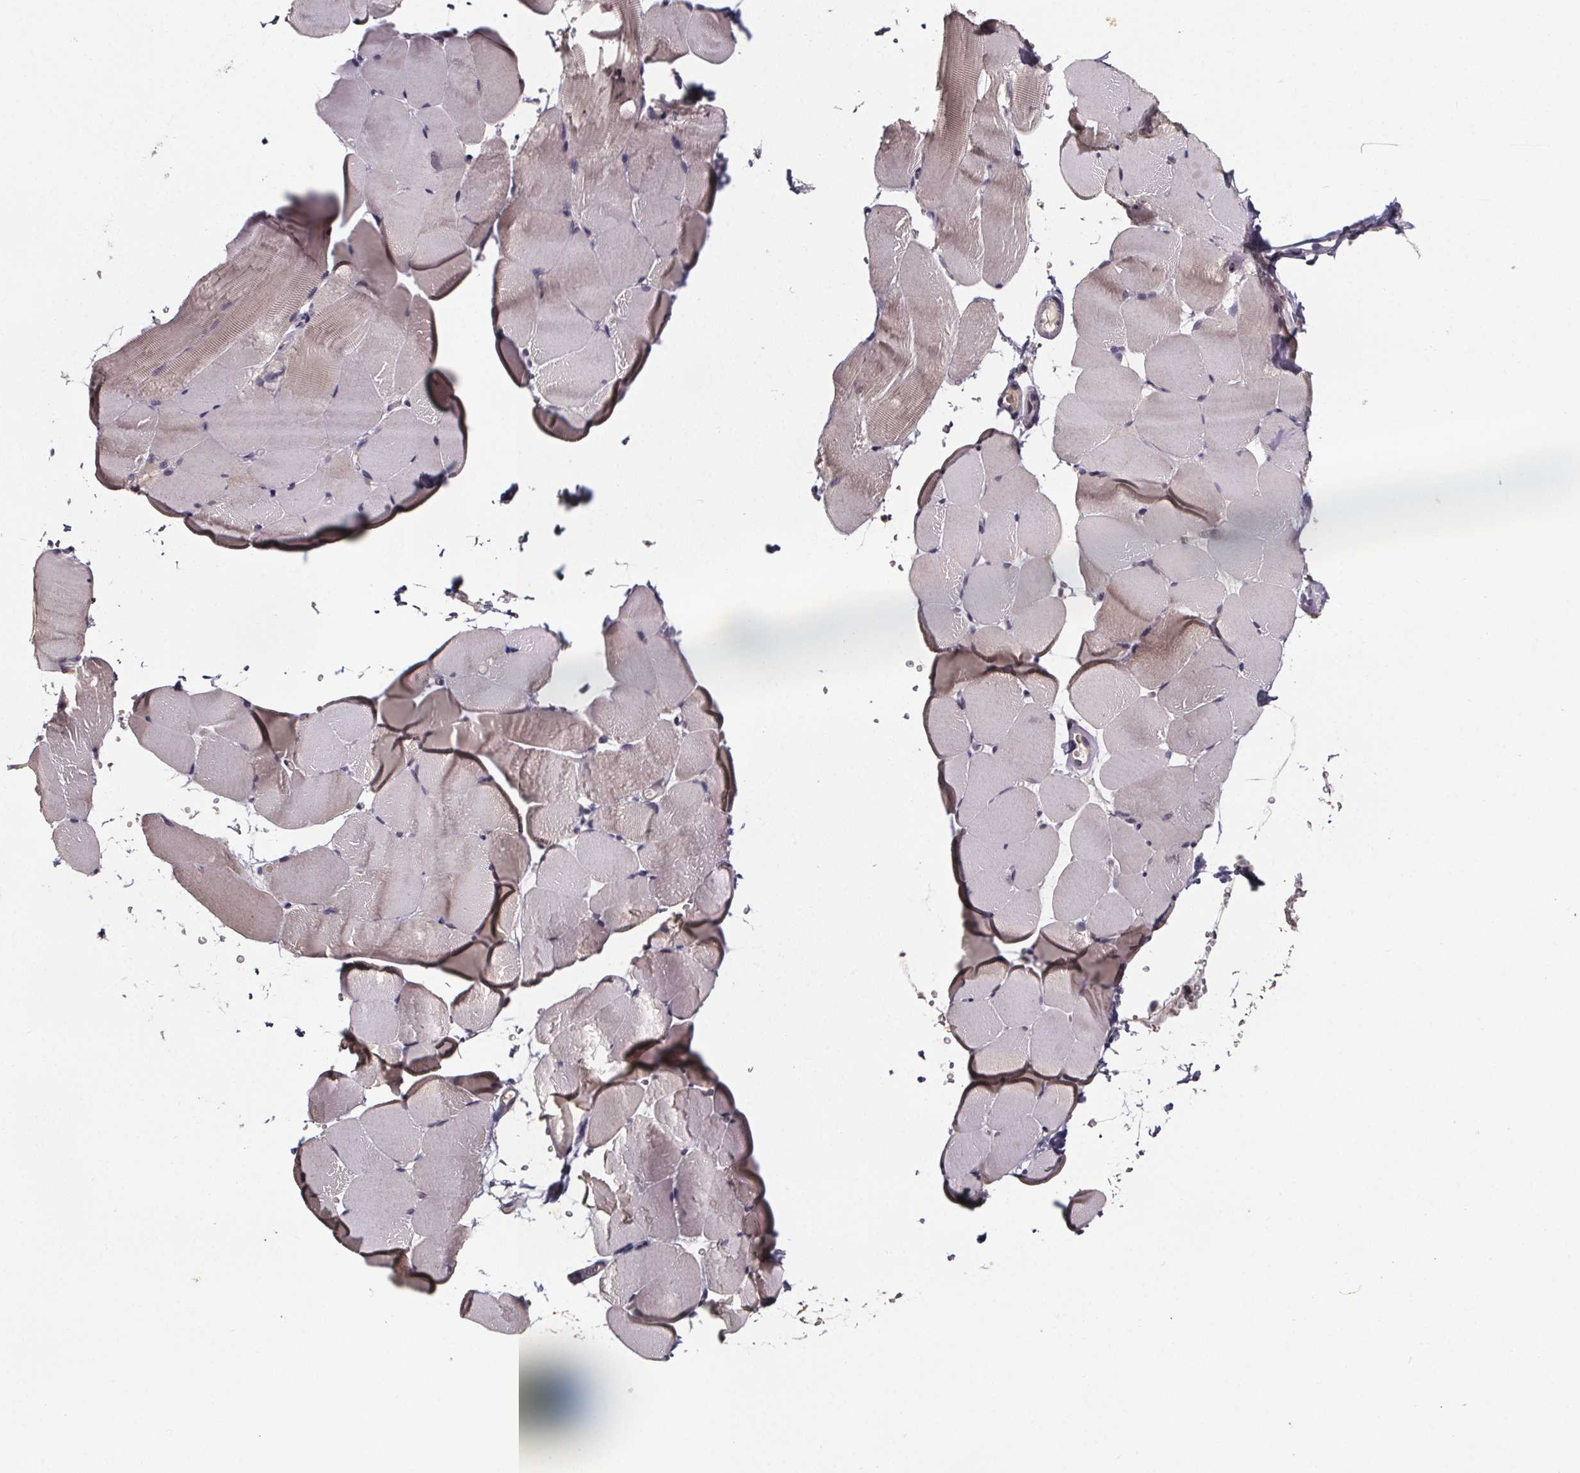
{"staining": {"intensity": "weak", "quantity": "25%-75%", "location": "cytoplasmic/membranous"}, "tissue": "skeletal muscle", "cell_type": "Myocytes", "image_type": "normal", "snomed": [{"axis": "morphology", "description": "Normal tissue, NOS"}, {"axis": "topography", "description": "Skeletal muscle"}], "caption": "Myocytes show weak cytoplasmic/membranous positivity in approximately 25%-75% of cells in normal skeletal muscle. (DAB IHC with brightfield microscopy, high magnification).", "gene": "SMIM1", "patient": {"sex": "female", "age": 37}}